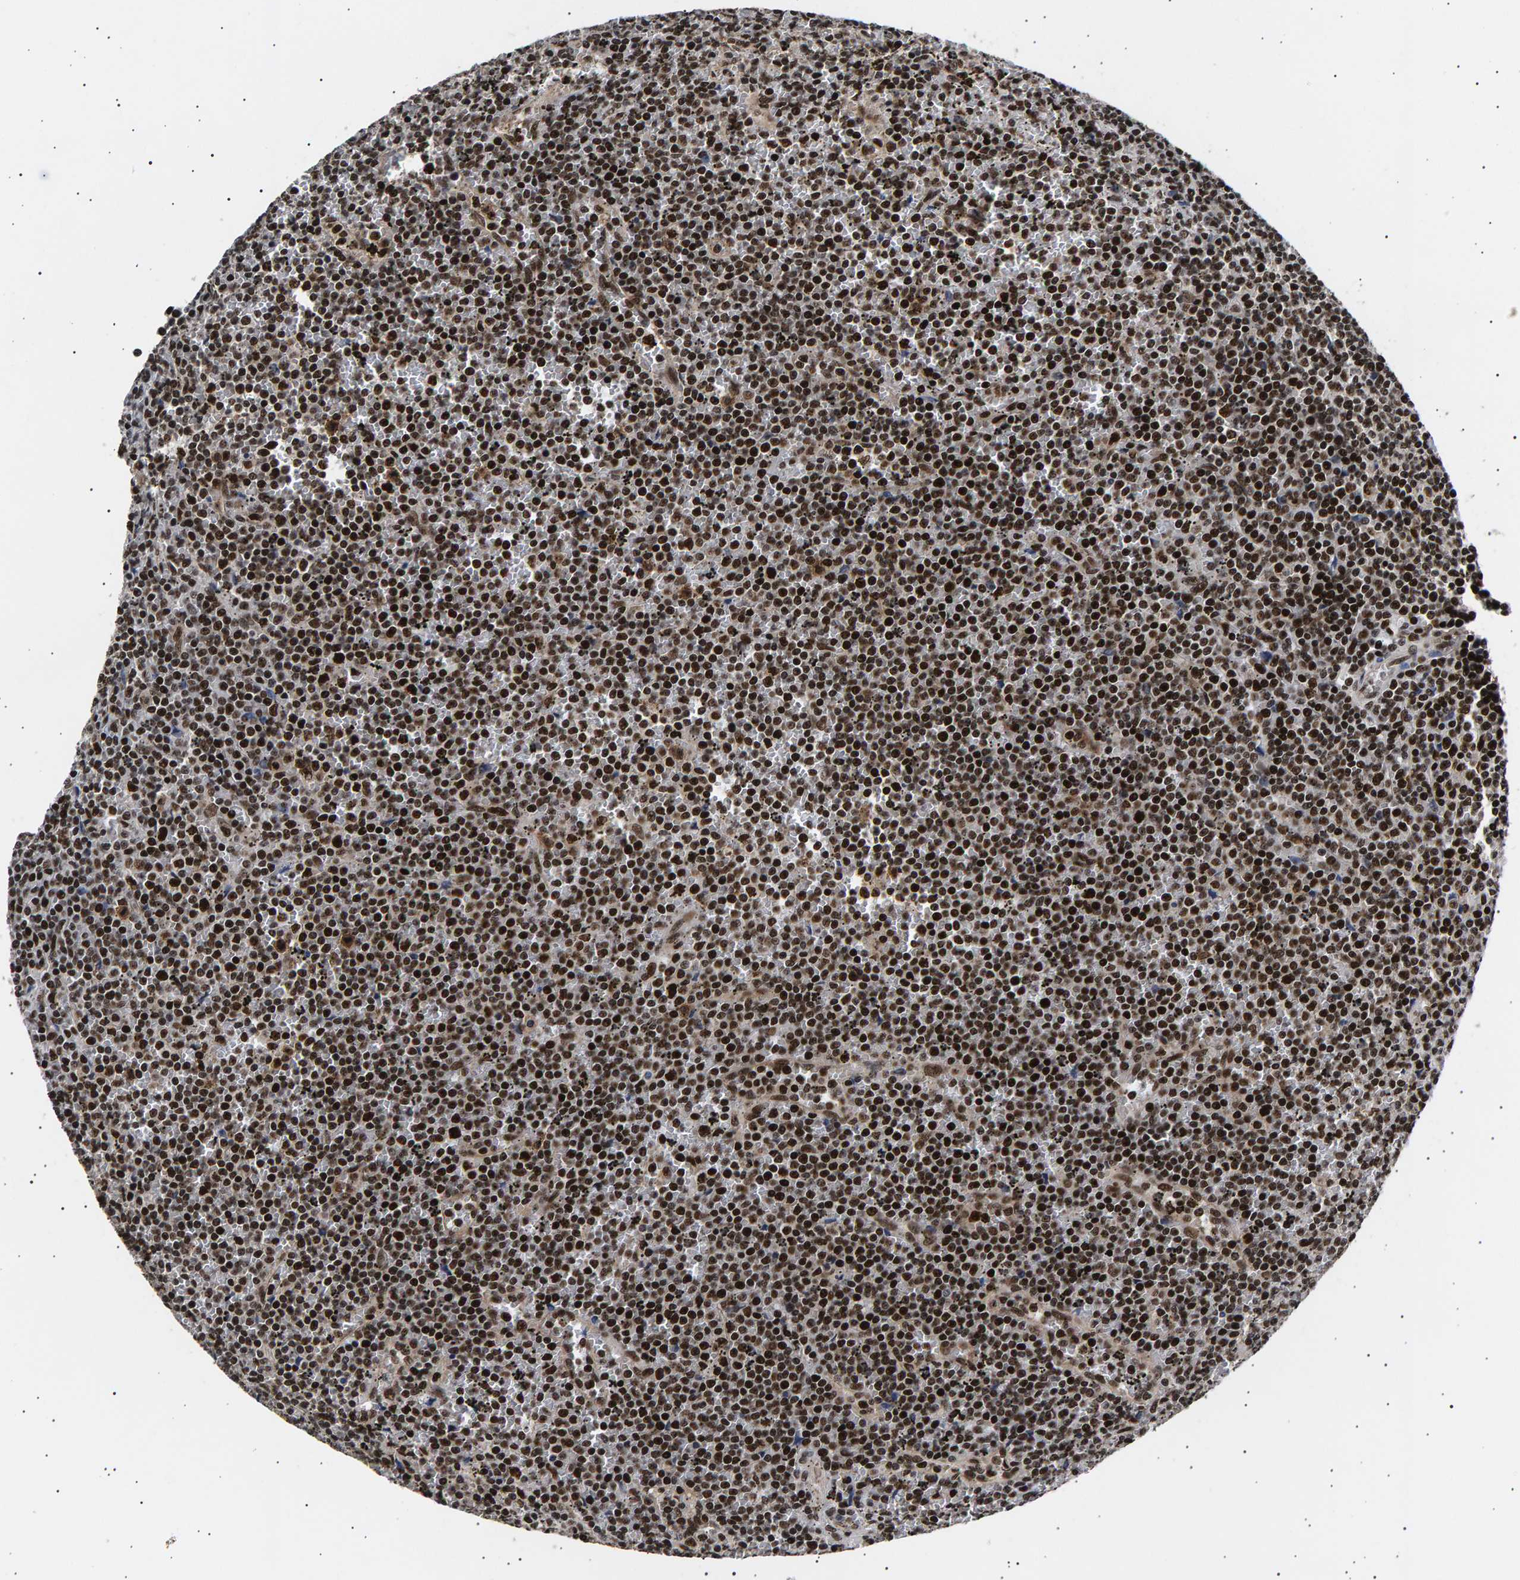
{"staining": {"intensity": "strong", "quantity": ">75%", "location": "nuclear"}, "tissue": "lymphoma", "cell_type": "Tumor cells", "image_type": "cancer", "snomed": [{"axis": "morphology", "description": "Malignant lymphoma, non-Hodgkin's type, Low grade"}, {"axis": "topography", "description": "Spleen"}], "caption": "Immunohistochemical staining of malignant lymphoma, non-Hodgkin's type (low-grade) shows high levels of strong nuclear protein staining in approximately >75% of tumor cells.", "gene": "ANKRD40", "patient": {"sex": "female", "age": 19}}